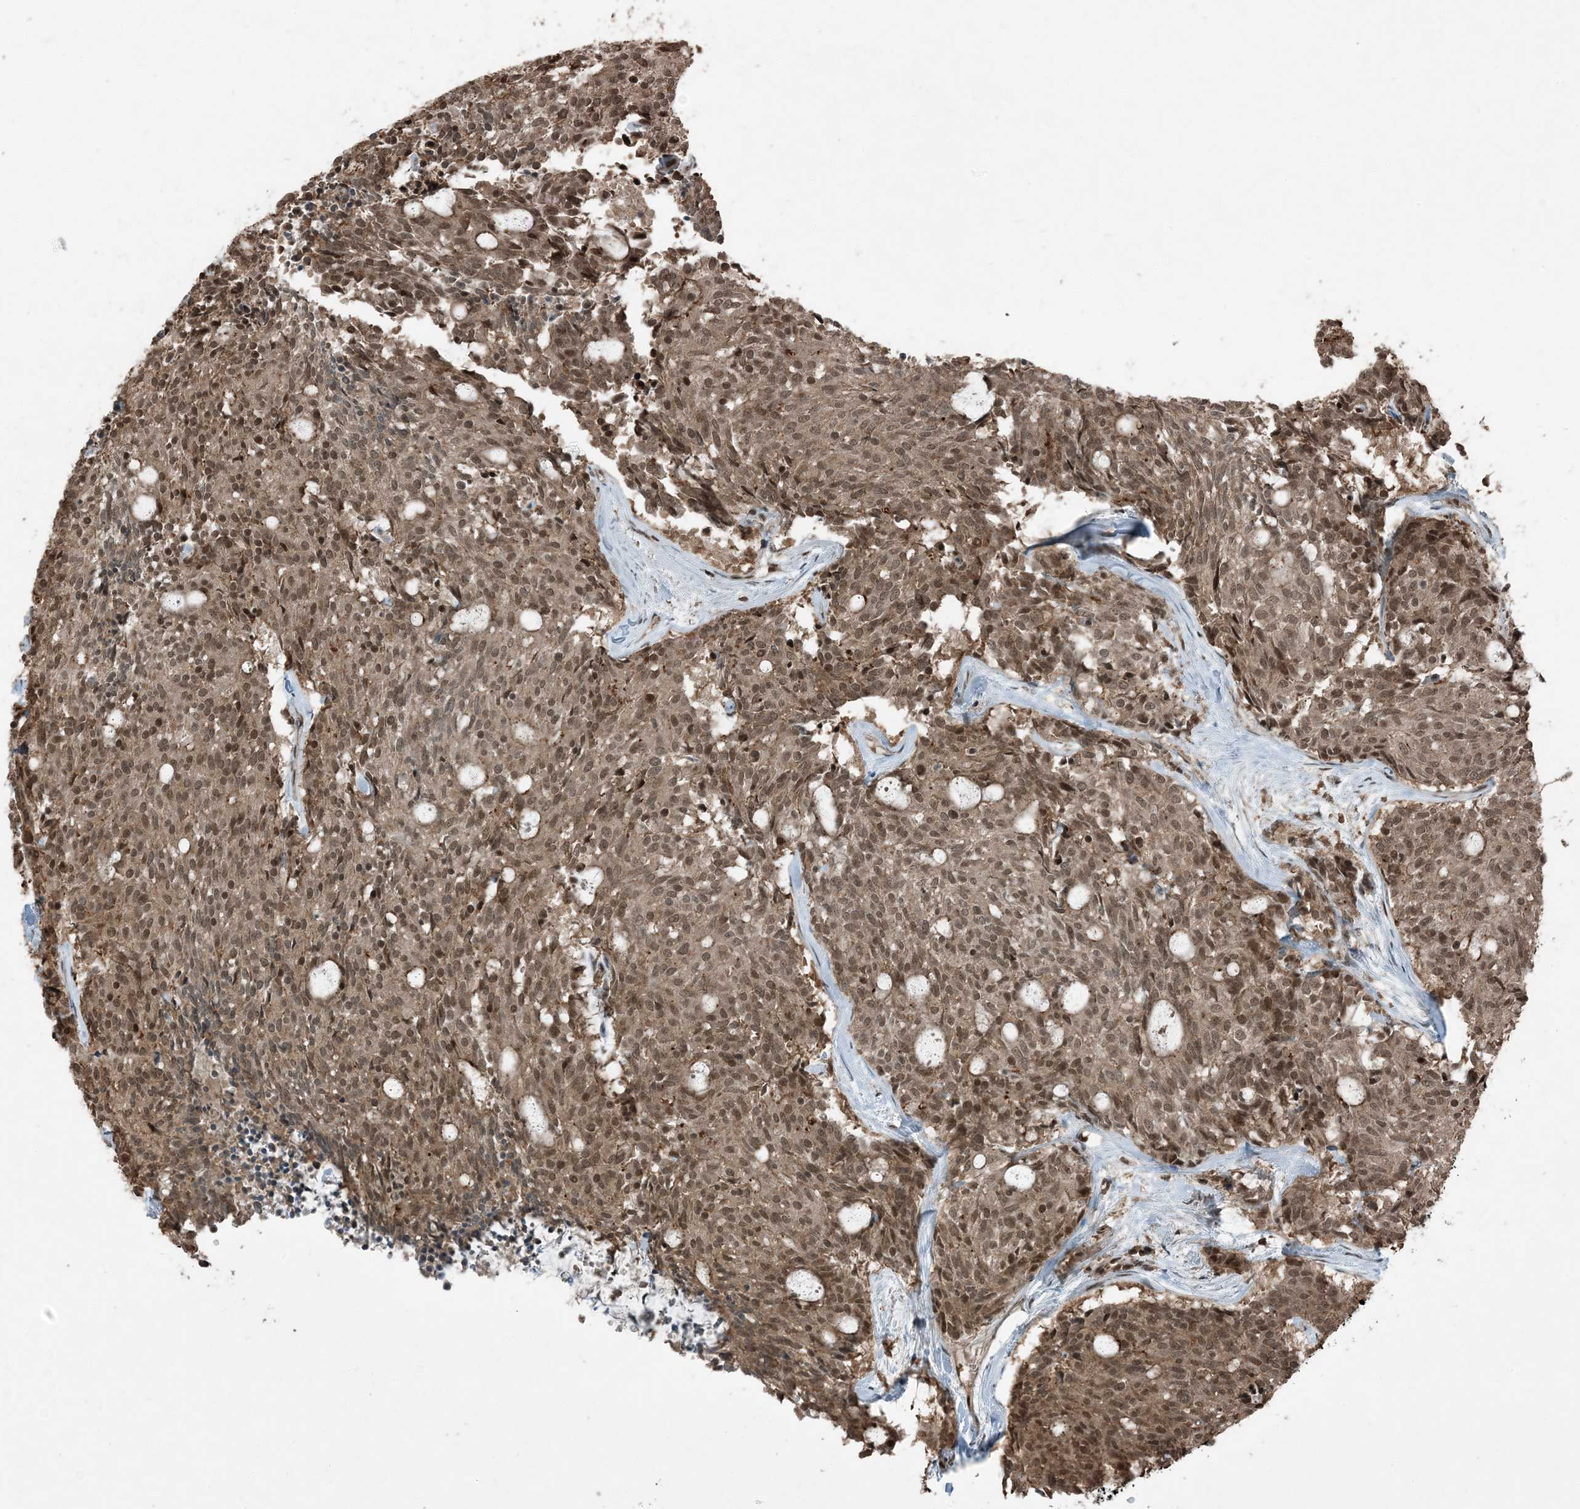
{"staining": {"intensity": "moderate", "quantity": ">75%", "location": "cytoplasmic/membranous,nuclear"}, "tissue": "carcinoid", "cell_type": "Tumor cells", "image_type": "cancer", "snomed": [{"axis": "morphology", "description": "Carcinoid, malignant, NOS"}, {"axis": "topography", "description": "Pancreas"}], "caption": "Carcinoid (malignant) was stained to show a protein in brown. There is medium levels of moderate cytoplasmic/membranous and nuclear staining in about >75% of tumor cells.", "gene": "TRAPPC12", "patient": {"sex": "female", "age": 54}}